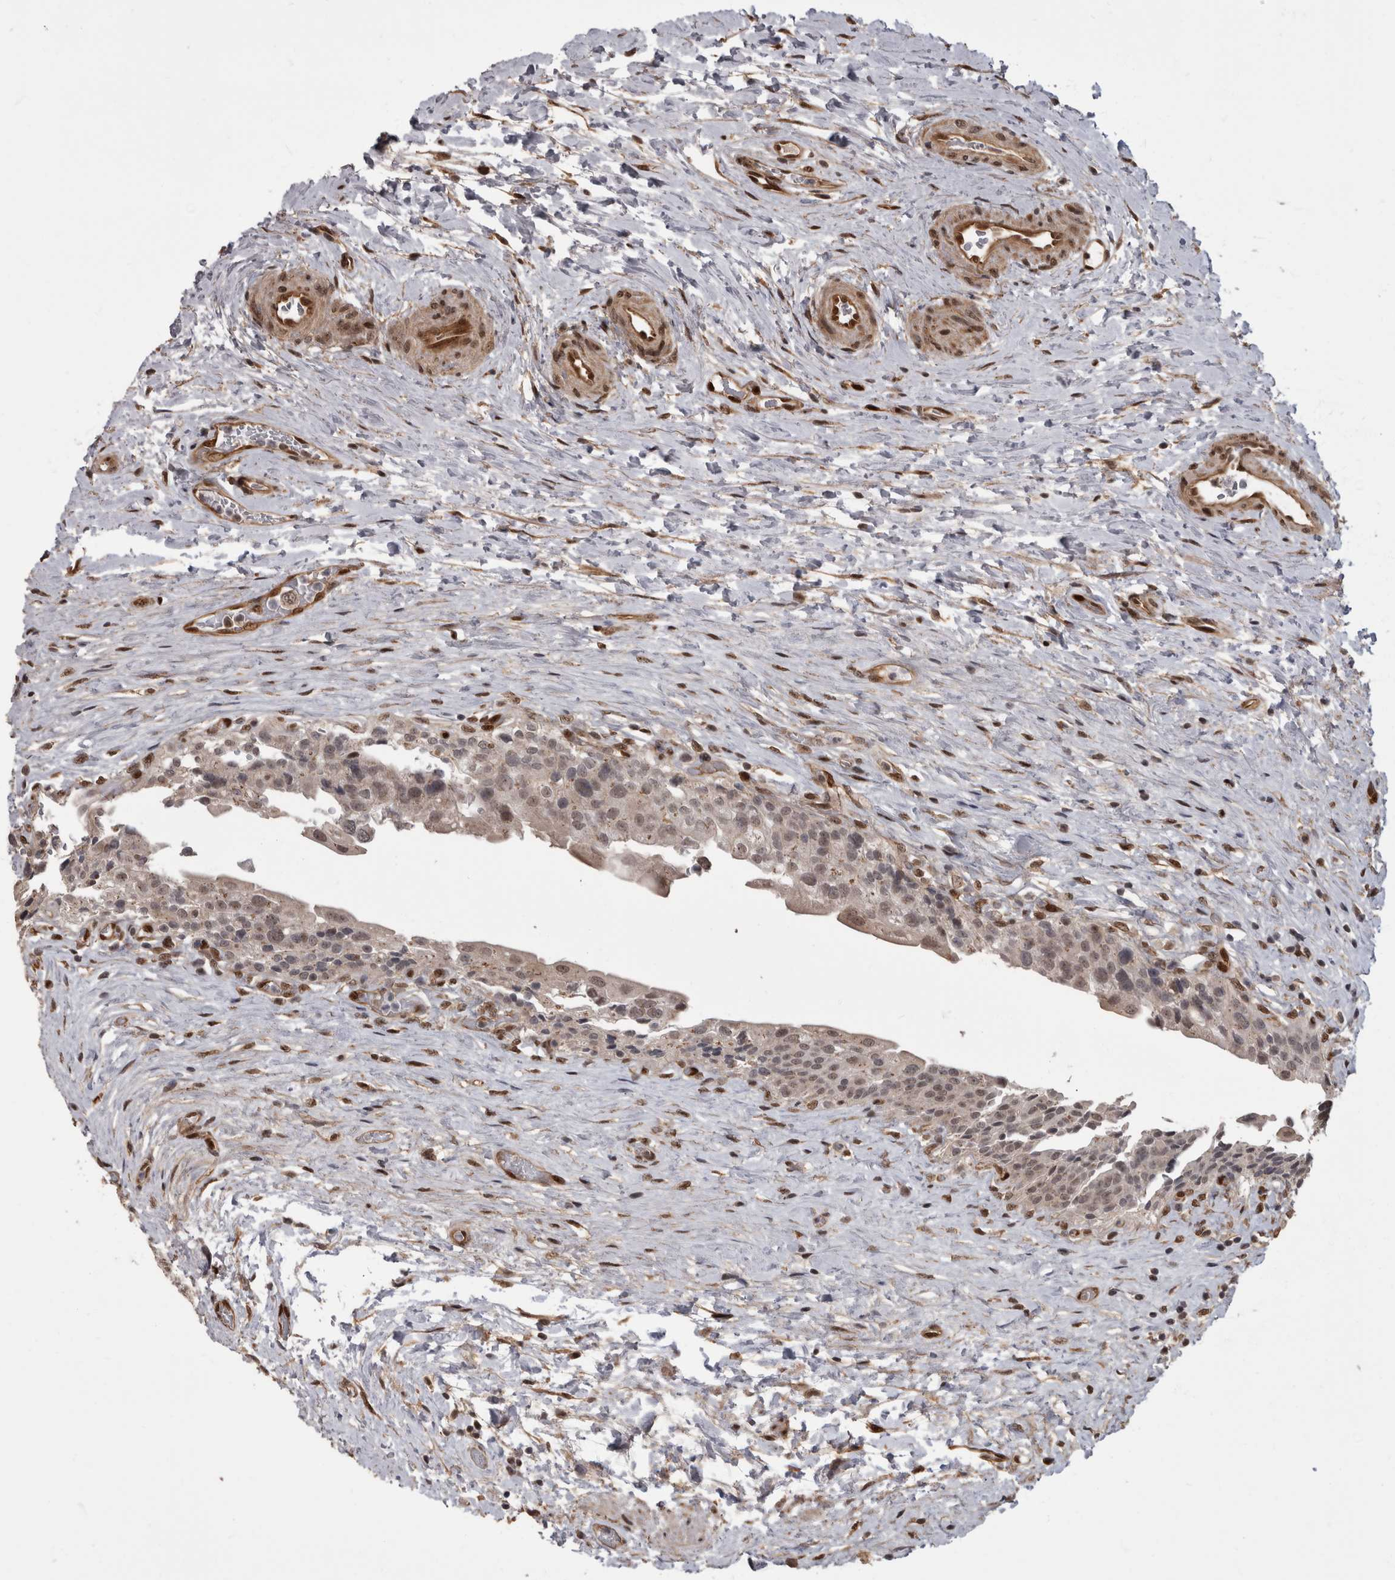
{"staining": {"intensity": "weak", "quantity": ">75%", "location": "cytoplasmic/membranous,nuclear"}, "tissue": "urinary bladder", "cell_type": "Urothelial cells", "image_type": "normal", "snomed": [{"axis": "morphology", "description": "Normal tissue, NOS"}, {"axis": "topography", "description": "Urinary bladder"}], "caption": "This image reveals immunohistochemistry staining of normal urinary bladder, with low weak cytoplasmic/membranous,nuclear expression in about >75% of urothelial cells.", "gene": "AKT3", "patient": {"sex": "male", "age": 74}}